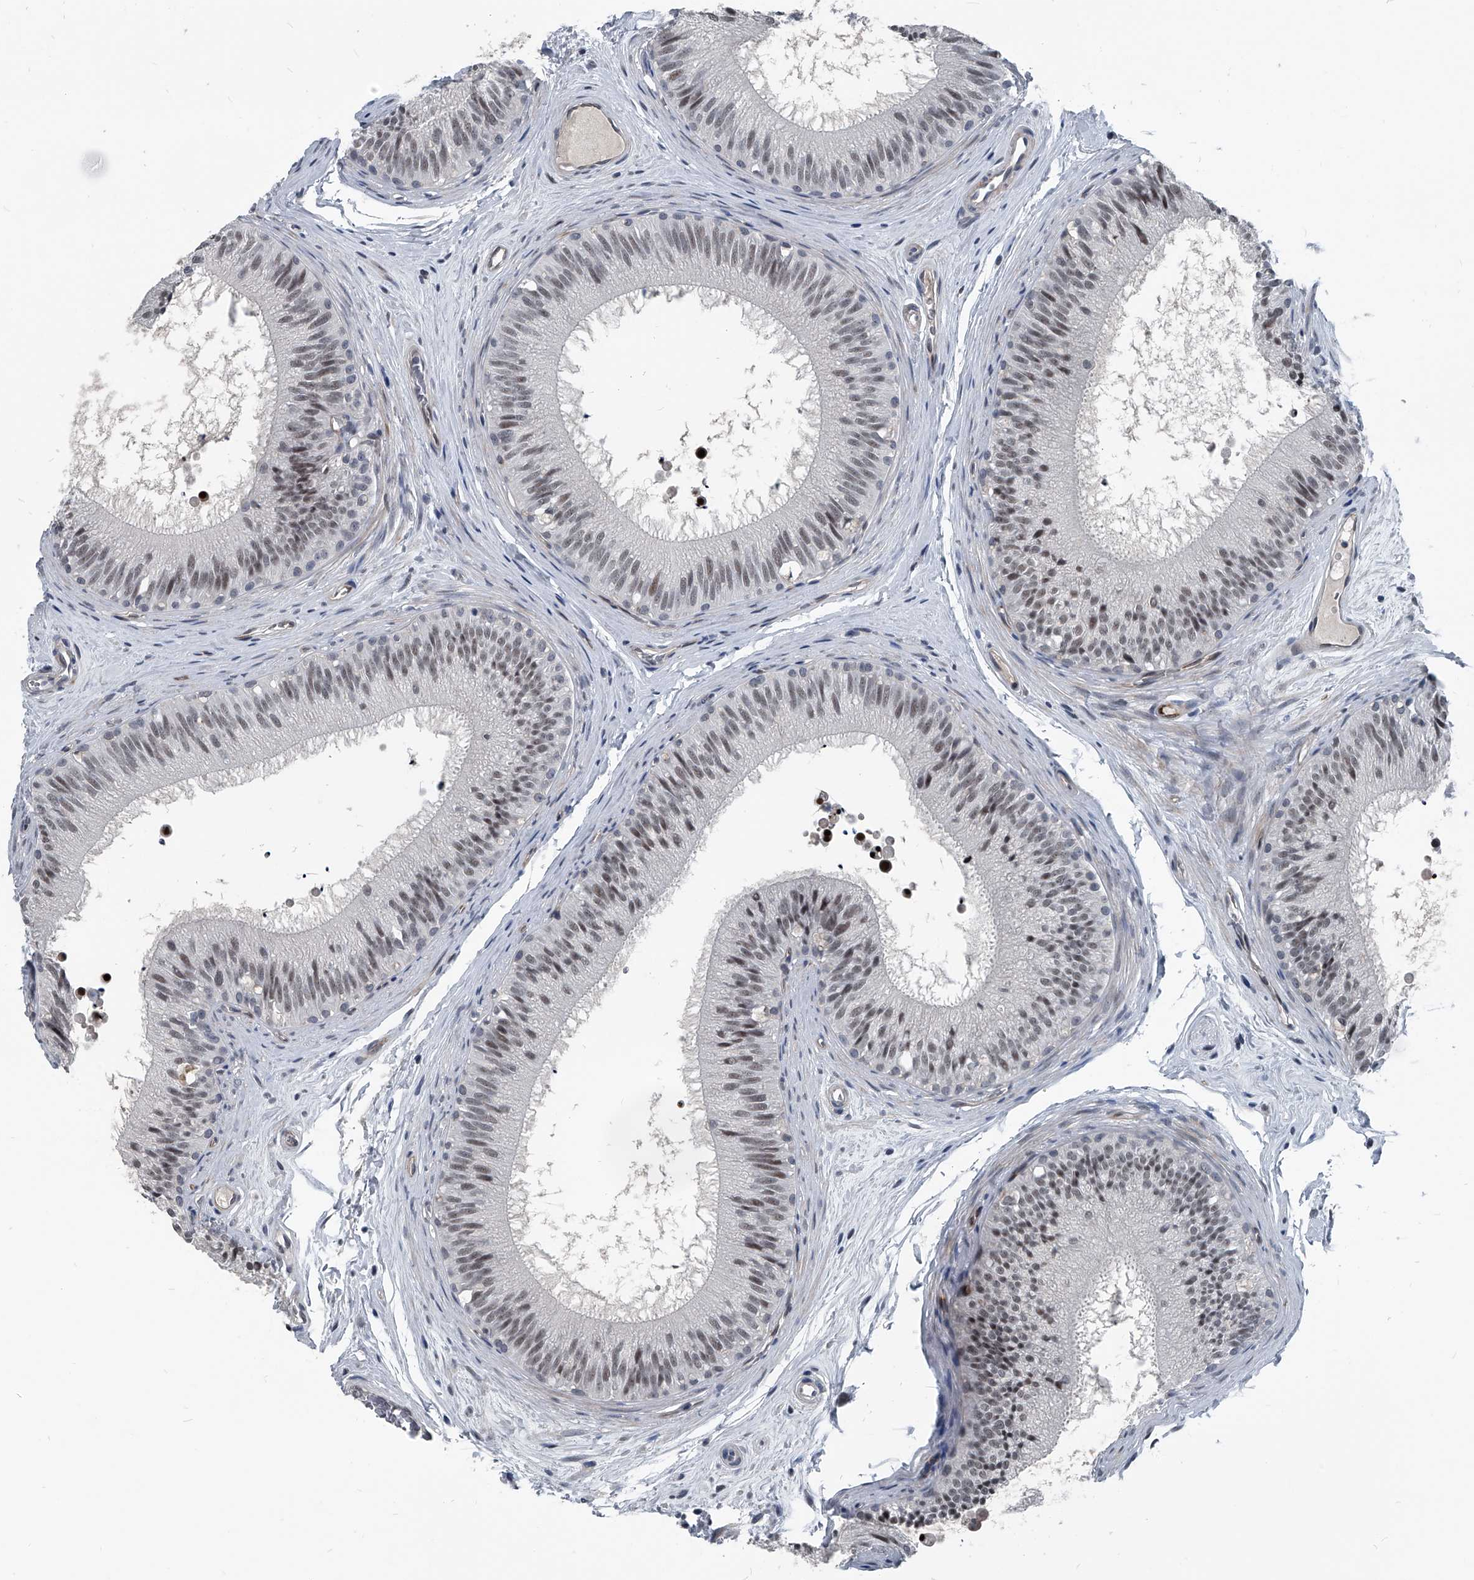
{"staining": {"intensity": "weak", "quantity": "25%-75%", "location": "nuclear"}, "tissue": "epididymis", "cell_type": "Glandular cells", "image_type": "normal", "snomed": [{"axis": "morphology", "description": "Normal tissue, NOS"}, {"axis": "topography", "description": "Epididymis"}], "caption": "High-magnification brightfield microscopy of normal epididymis stained with DAB (brown) and counterstained with hematoxylin (blue). glandular cells exhibit weak nuclear expression is appreciated in approximately25%-75% of cells.", "gene": "MEN1", "patient": {"sex": "male", "age": 29}}